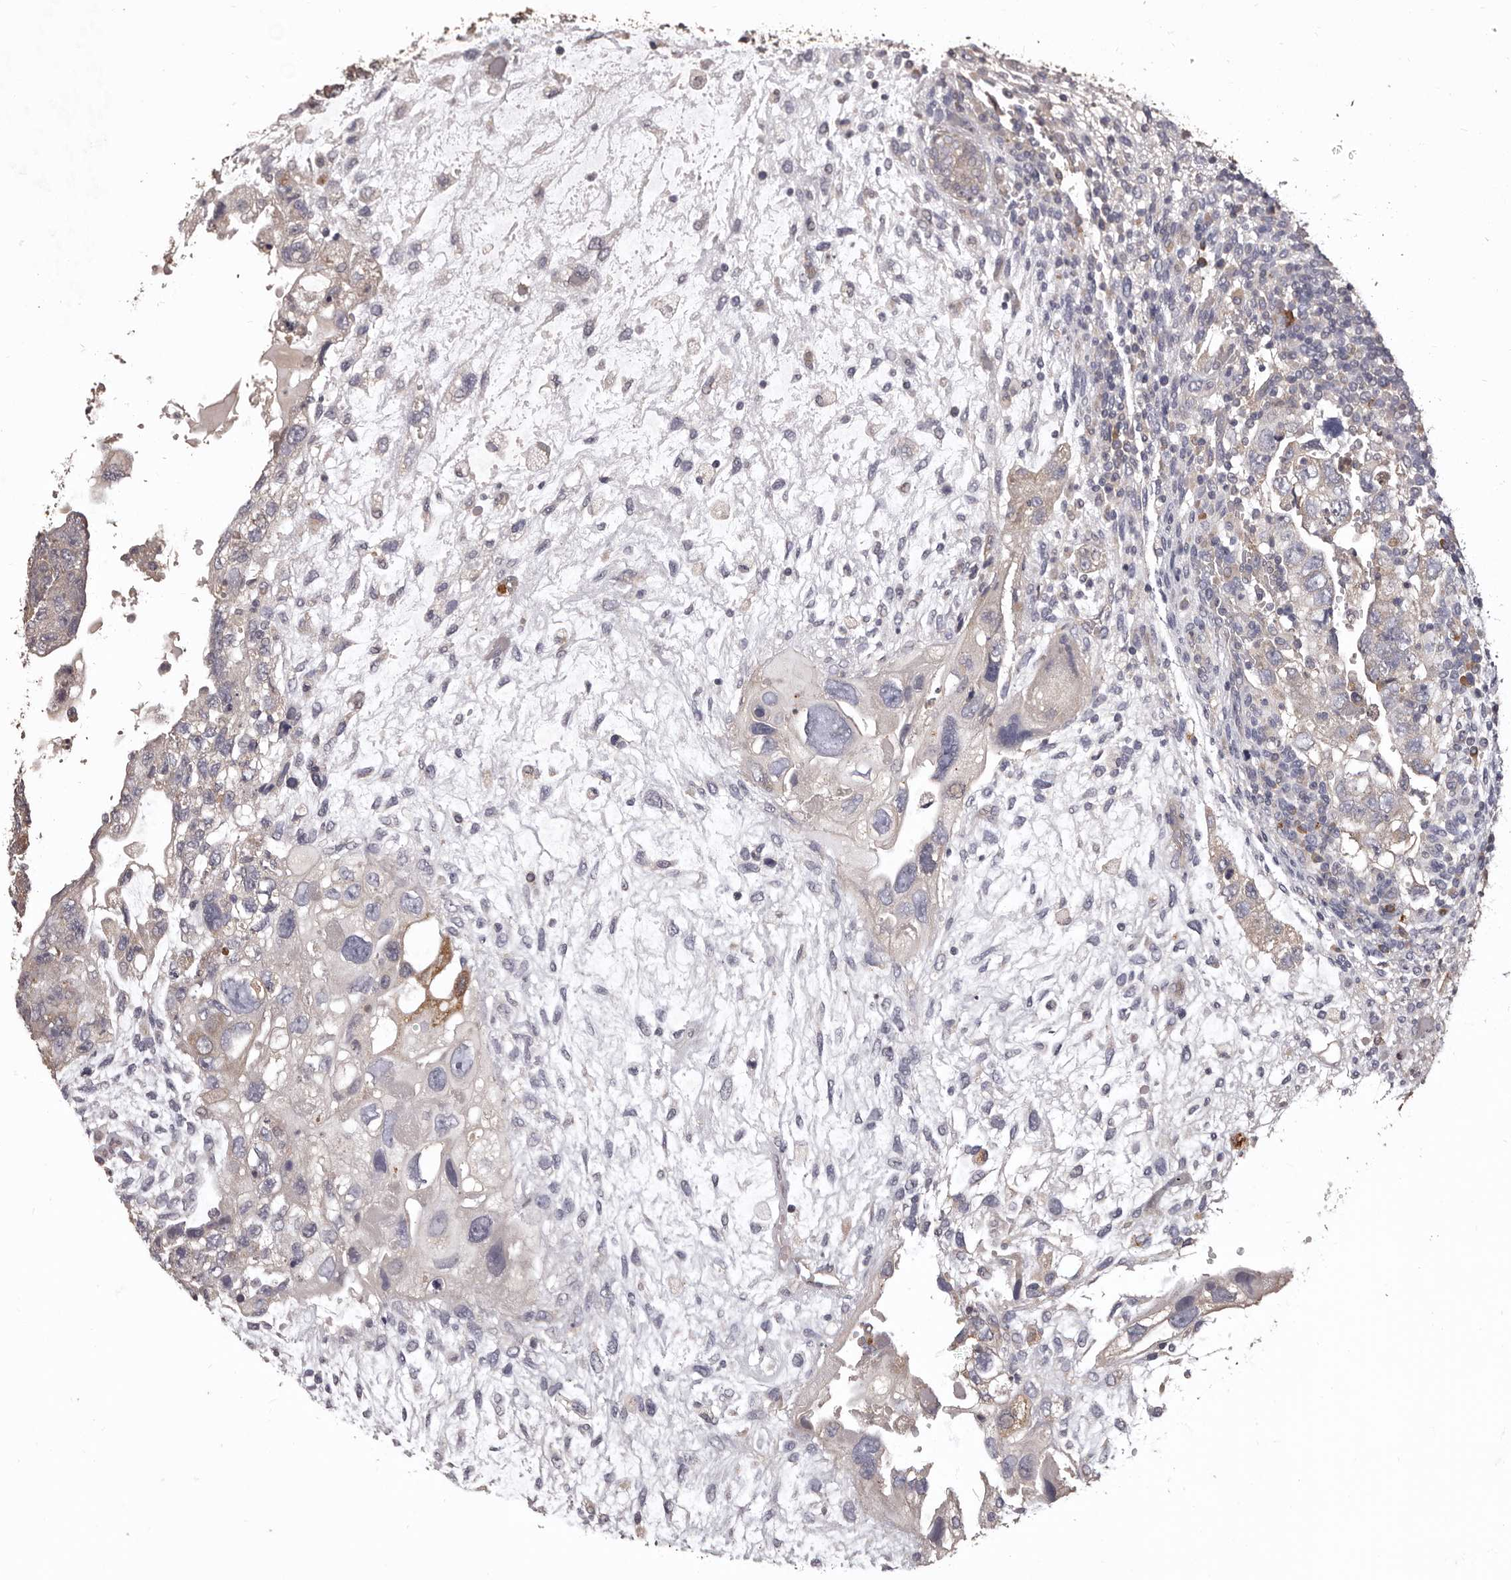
{"staining": {"intensity": "negative", "quantity": "none", "location": "none"}, "tissue": "testis cancer", "cell_type": "Tumor cells", "image_type": "cancer", "snomed": [{"axis": "morphology", "description": "Carcinoma, Embryonal, NOS"}, {"axis": "topography", "description": "Testis"}], "caption": "IHC of human testis embryonal carcinoma demonstrates no staining in tumor cells.", "gene": "ETNK1", "patient": {"sex": "male", "age": 36}}